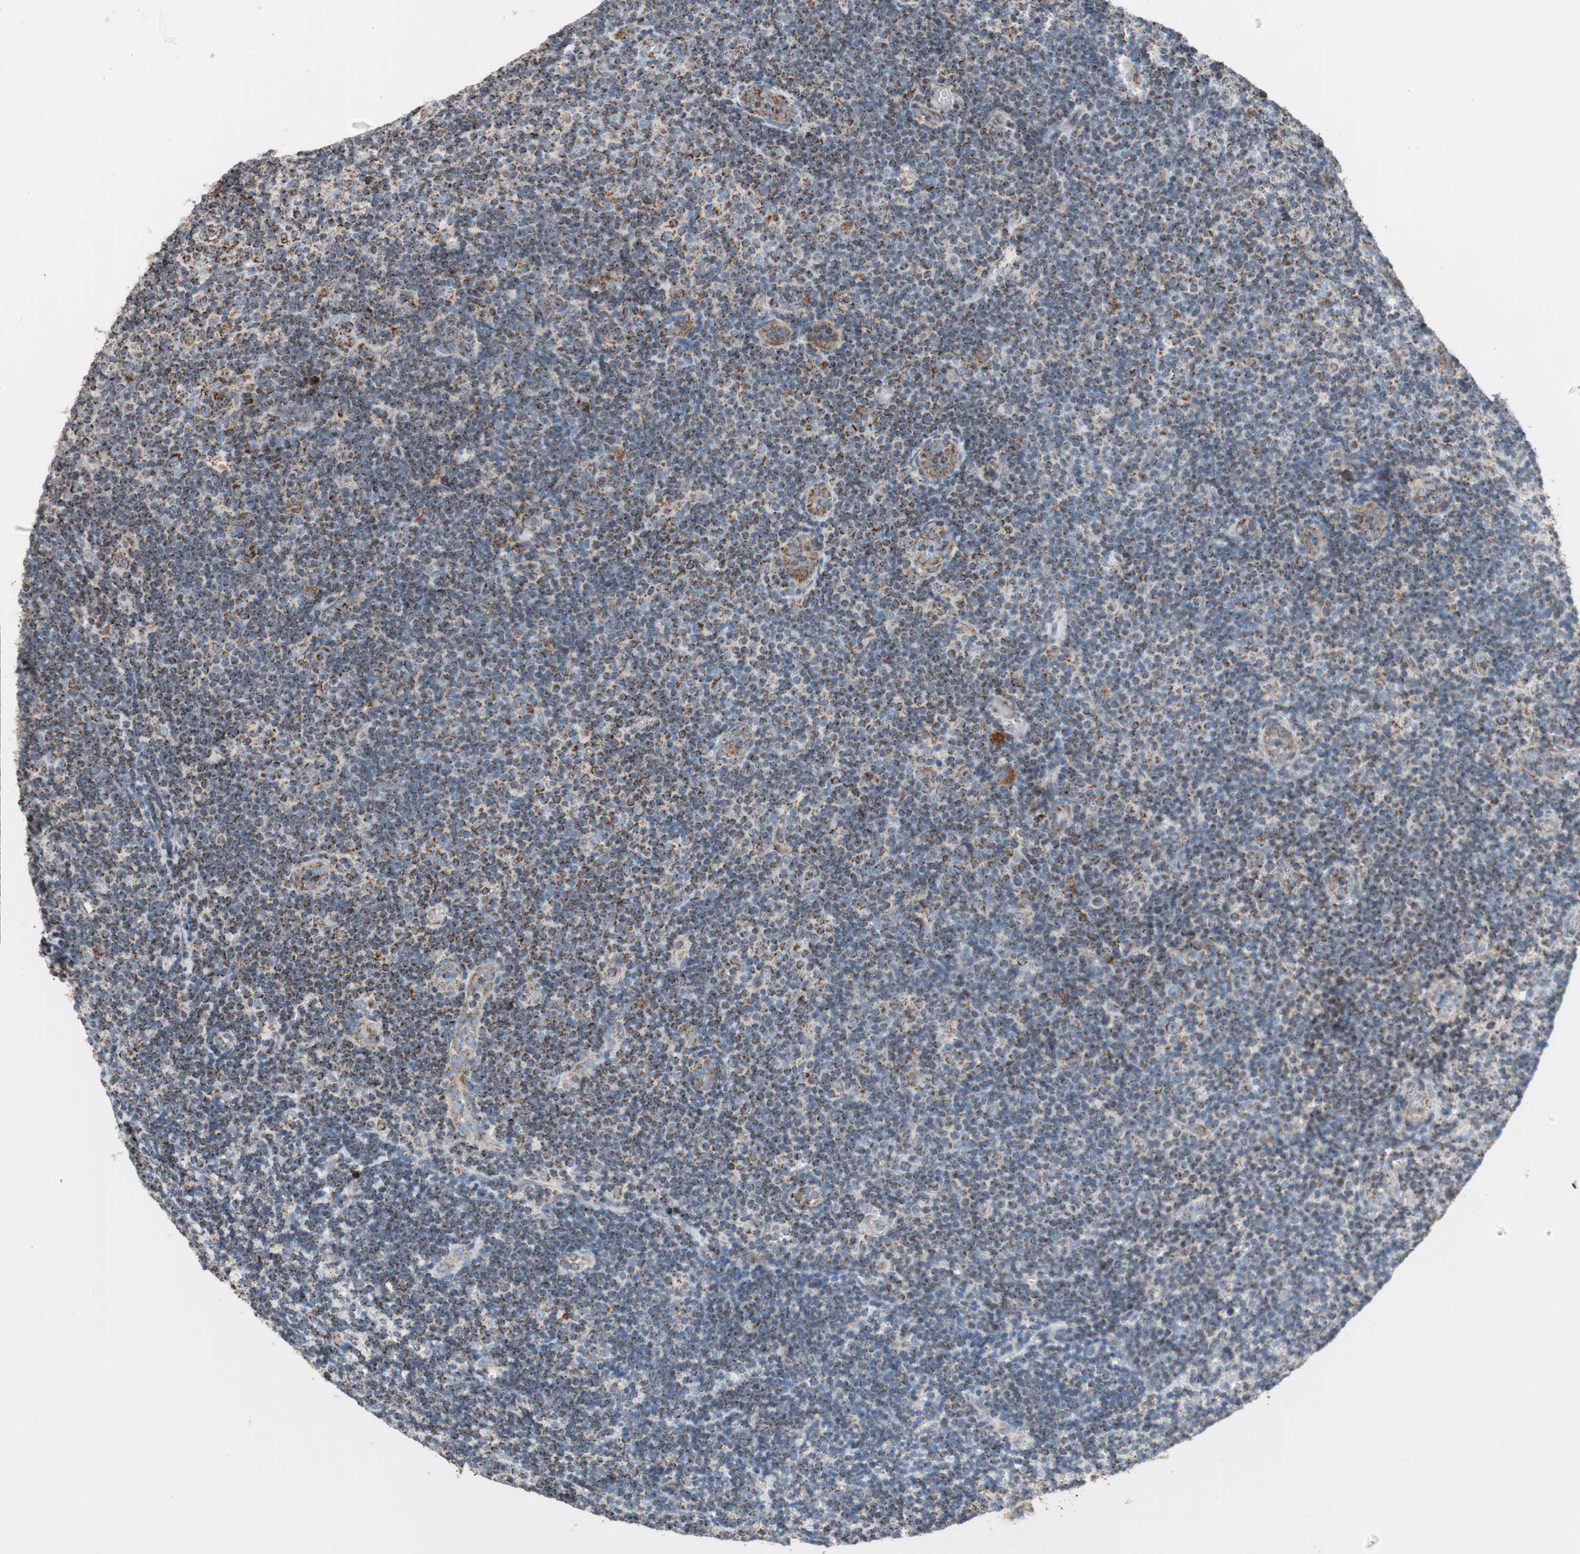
{"staining": {"intensity": "moderate", "quantity": ">75%", "location": "cytoplasmic/membranous"}, "tissue": "lymphoma", "cell_type": "Tumor cells", "image_type": "cancer", "snomed": [{"axis": "morphology", "description": "Malignant lymphoma, non-Hodgkin's type, Low grade"}, {"axis": "topography", "description": "Lymph node"}], "caption": "Immunohistochemistry (IHC) of lymphoma exhibits medium levels of moderate cytoplasmic/membranous staining in about >75% of tumor cells. Using DAB (3,3'-diaminobenzidine) (brown) and hematoxylin (blue) stains, captured at high magnification using brightfield microscopy.", "gene": "PCSK4", "patient": {"sex": "male", "age": 83}}